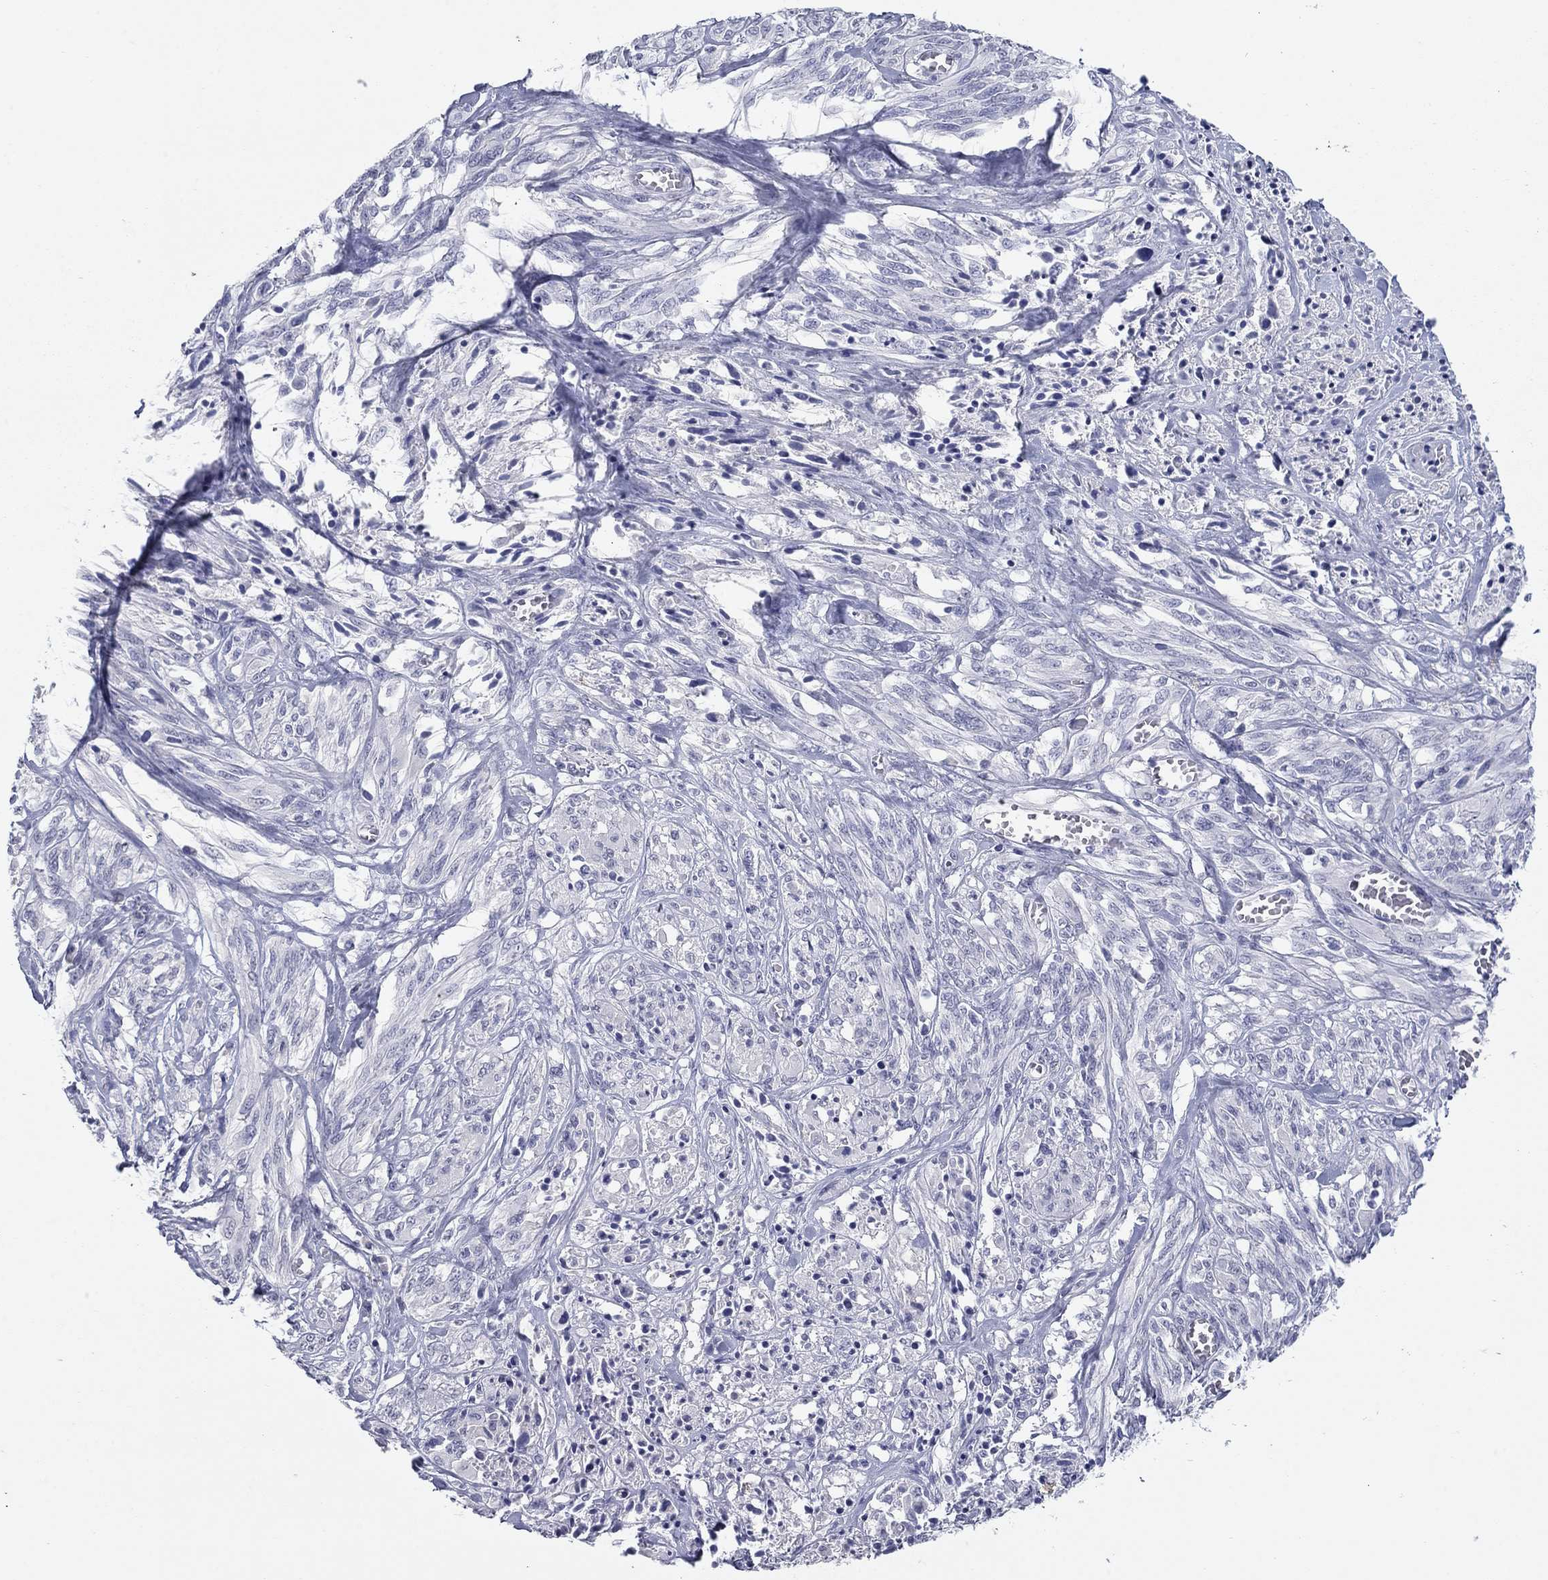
{"staining": {"intensity": "negative", "quantity": "none", "location": "none"}, "tissue": "melanoma", "cell_type": "Tumor cells", "image_type": "cancer", "snomed": [{"axis": "morphology", "description": "Malignant melanoma, NOS"}, {"axis": "topography", "description": "Skin"}], "caption": "Tumor cells show no significant positivity in malignant melanoma.", "gene": "KRT75", "patient": {"sex": "female", "age": 91}}